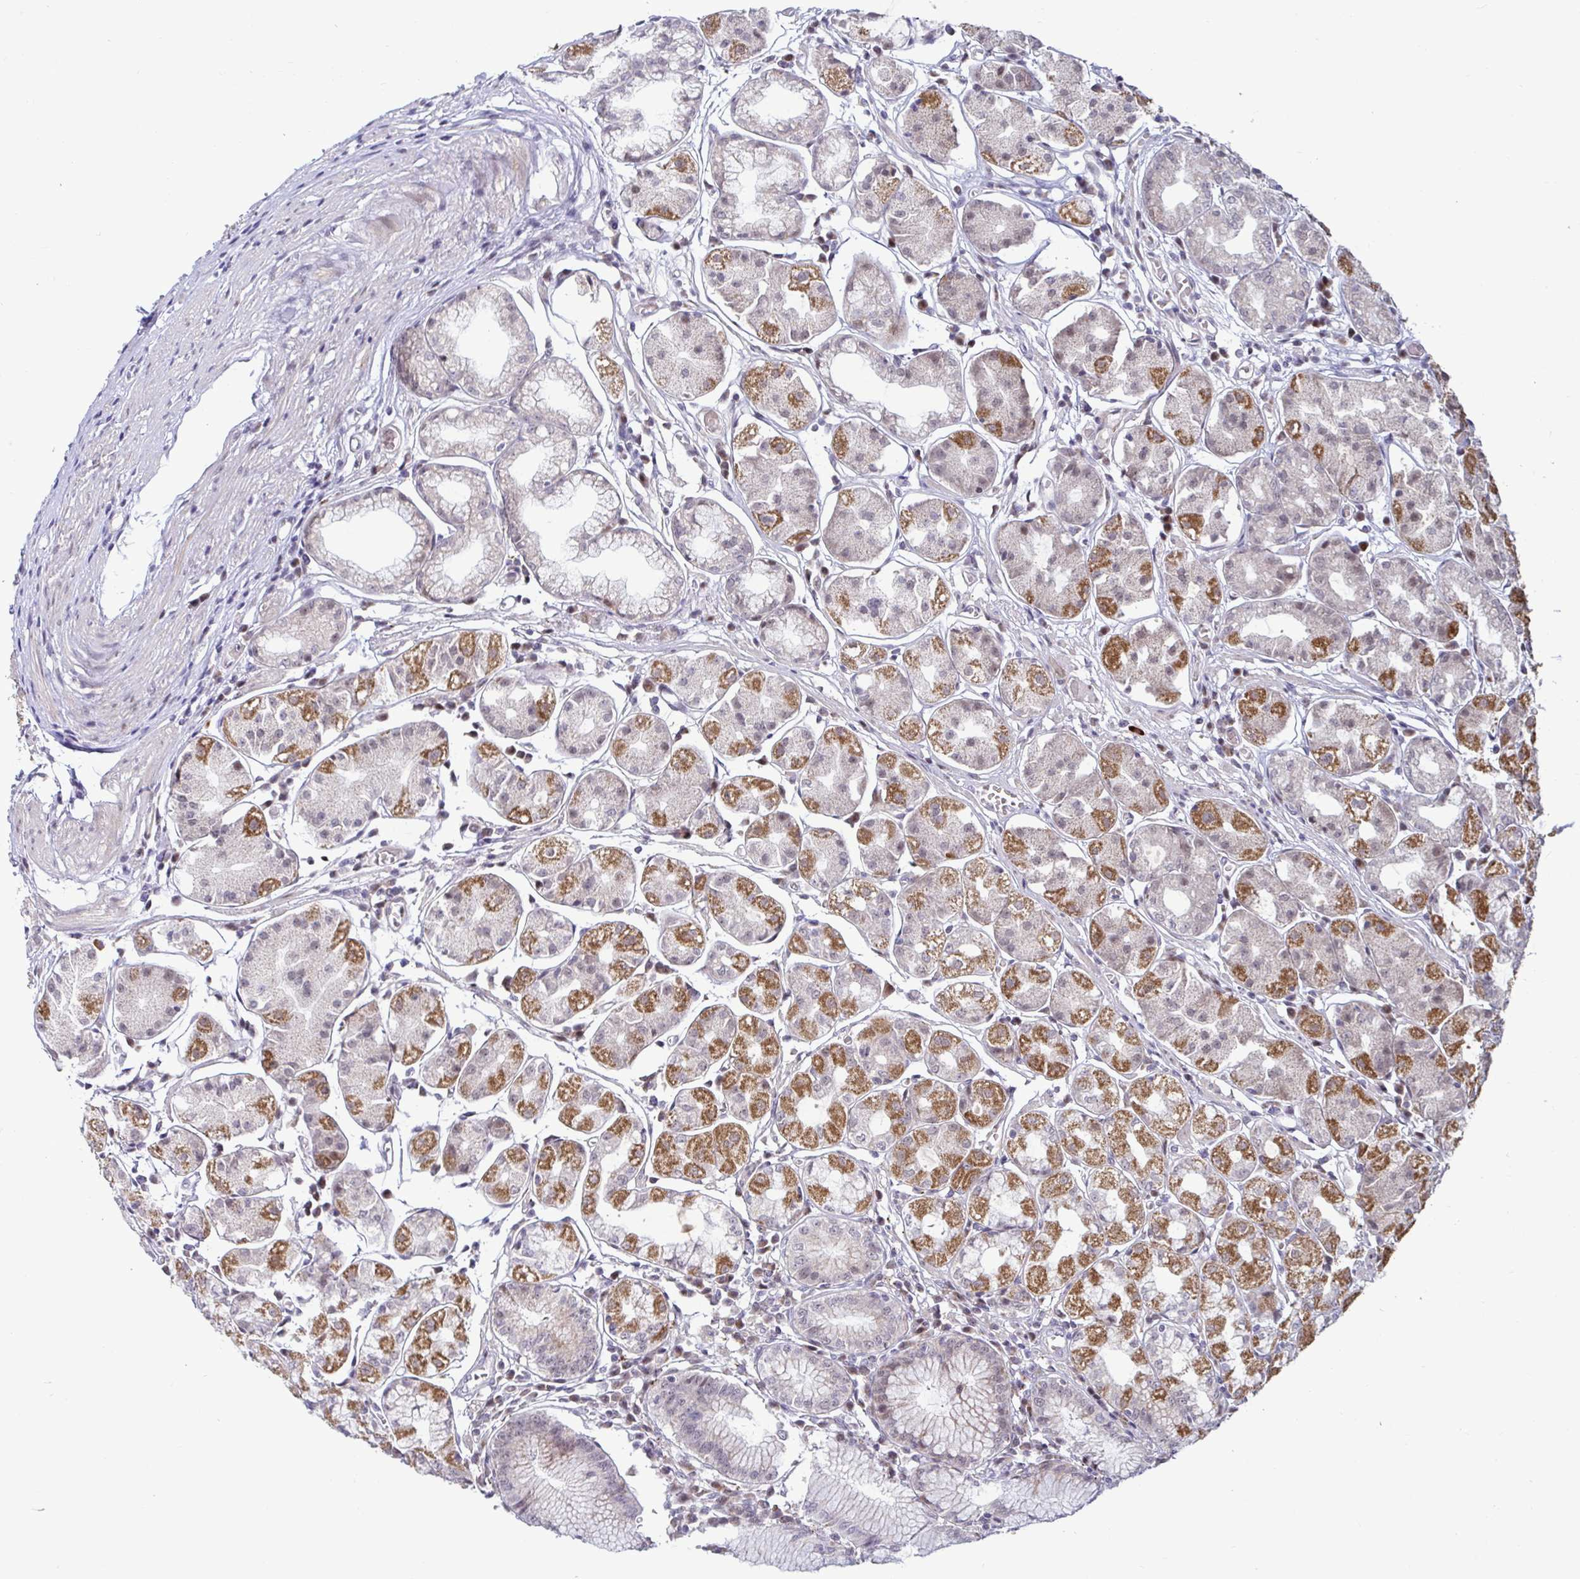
{"staining": {"intensity": "moderate", "quantity": "25%-75%", "location": "cytoplasmic/membranous,nuclear"}, "tissue": "stomach", "cell_type": "Glandular cells", "image_type": "normal", "snomed": [{"axis": "morphology", "description": "Normal tissue, NOS"}, {"axis": "topography", "description": "Stomach"}], "caption": "Immunohistochemistry (IHC) histopathology image of unremarkable stomach stained for a protein (brown), which displays medium levels of moderate cytoplasmic/membranous,nuclear positivity in about 25%-75% of glandular cells.", "gene": "DZIP1", "patient": {"sex": "male", "age": 55}}